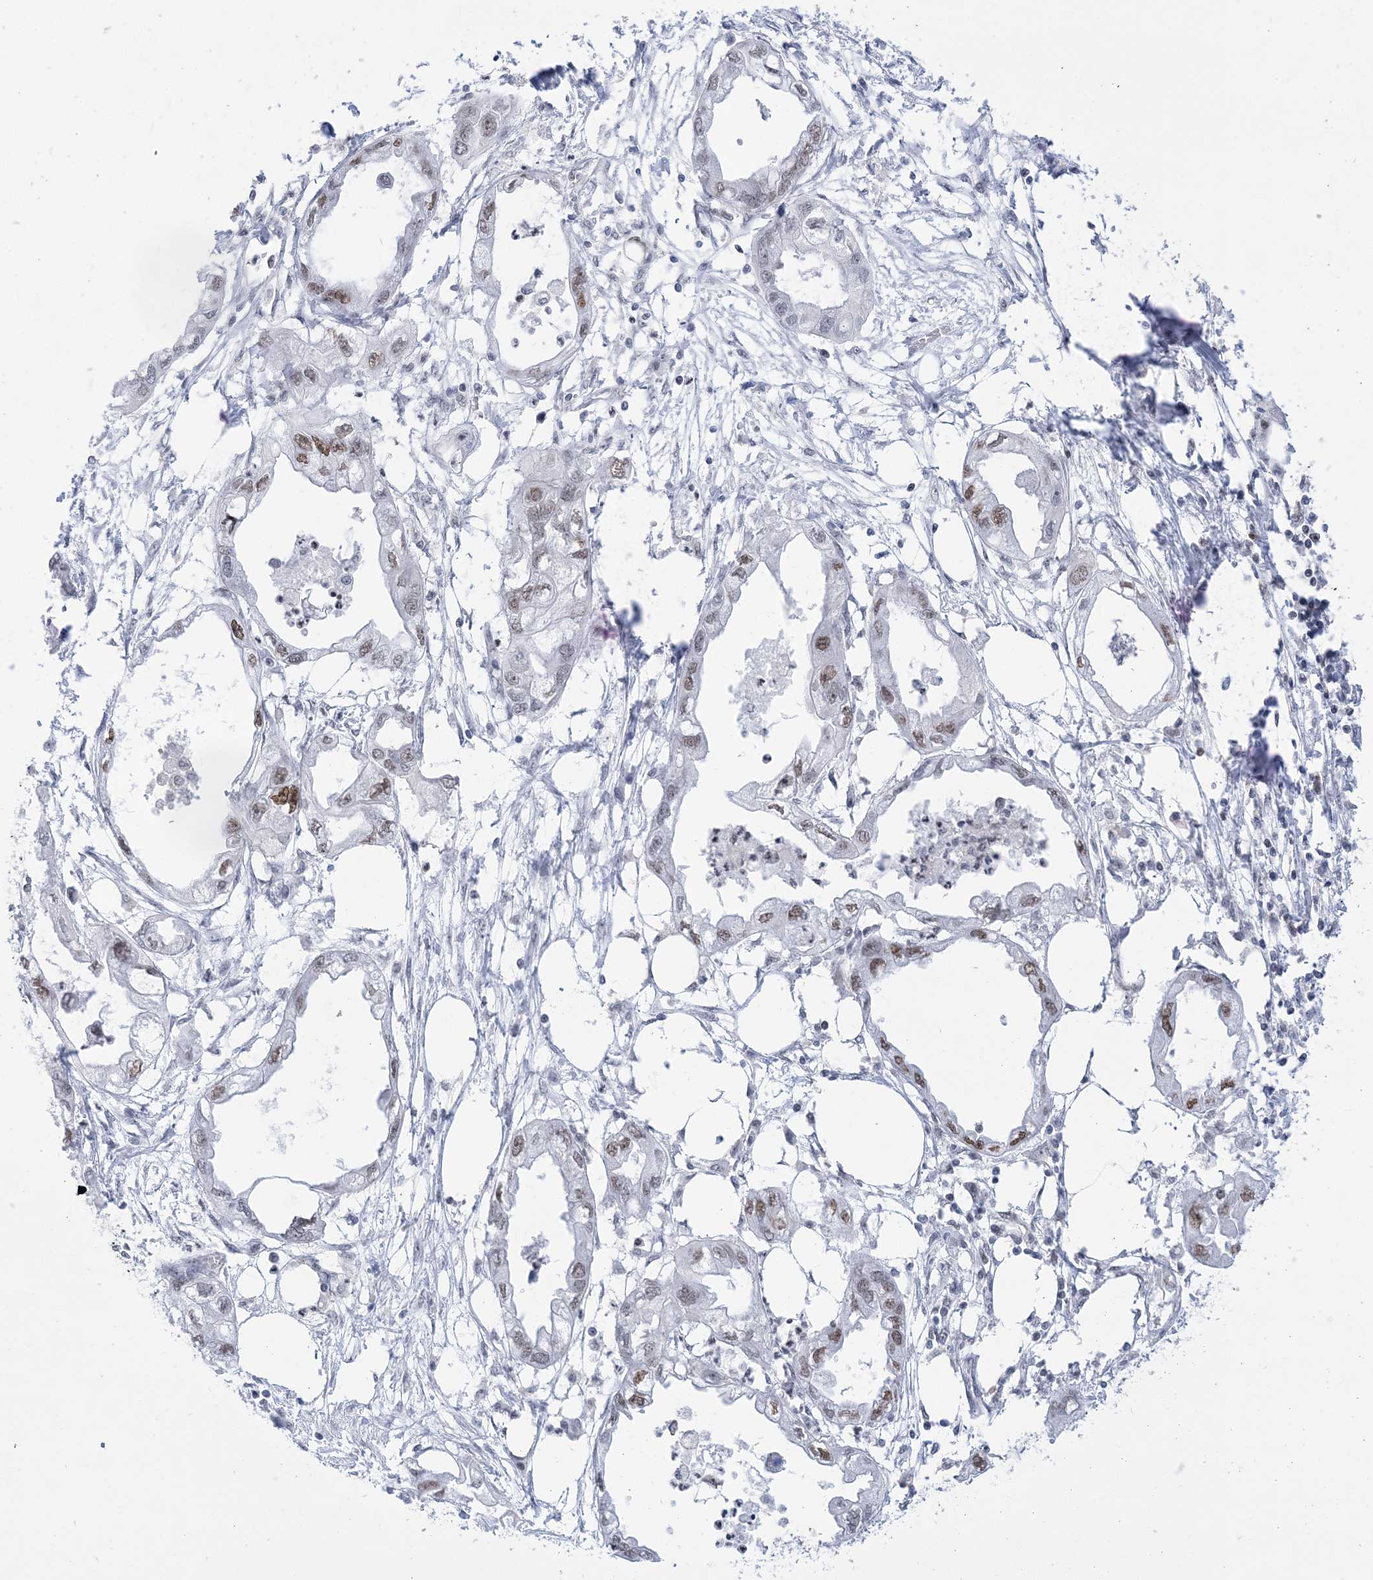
{"staining": {"intensity": "moderate", "quantity": "<25%", "location": "nuclear"}, "tissue": "endometrial cancer", "cell_type": "Tumor cells", "image_type": "cancer", "snomed": [{"axis": "morphology", "description": "Adenocarcinoma, NOS"}, {"axis": "morphology", "description": "Adenocarcinoma, metastatic, NOS"}, {"axis": "topography", "description": "Adipose tissue"}, {"axis": "topography", "description": "Endometrium"}], "caption": "Immunohistochemistry (IHC) of human endometrial metastatic adenocarcinoma shows low levels of moderate nuclear staining in about <25% of tumor cells. (DAB (3,3'-diaminobenzidine) = brown stain, brightfield microscopy at high magnification).", "gene": "DDX21", "patient": {"sex": "female", "age": 67}}